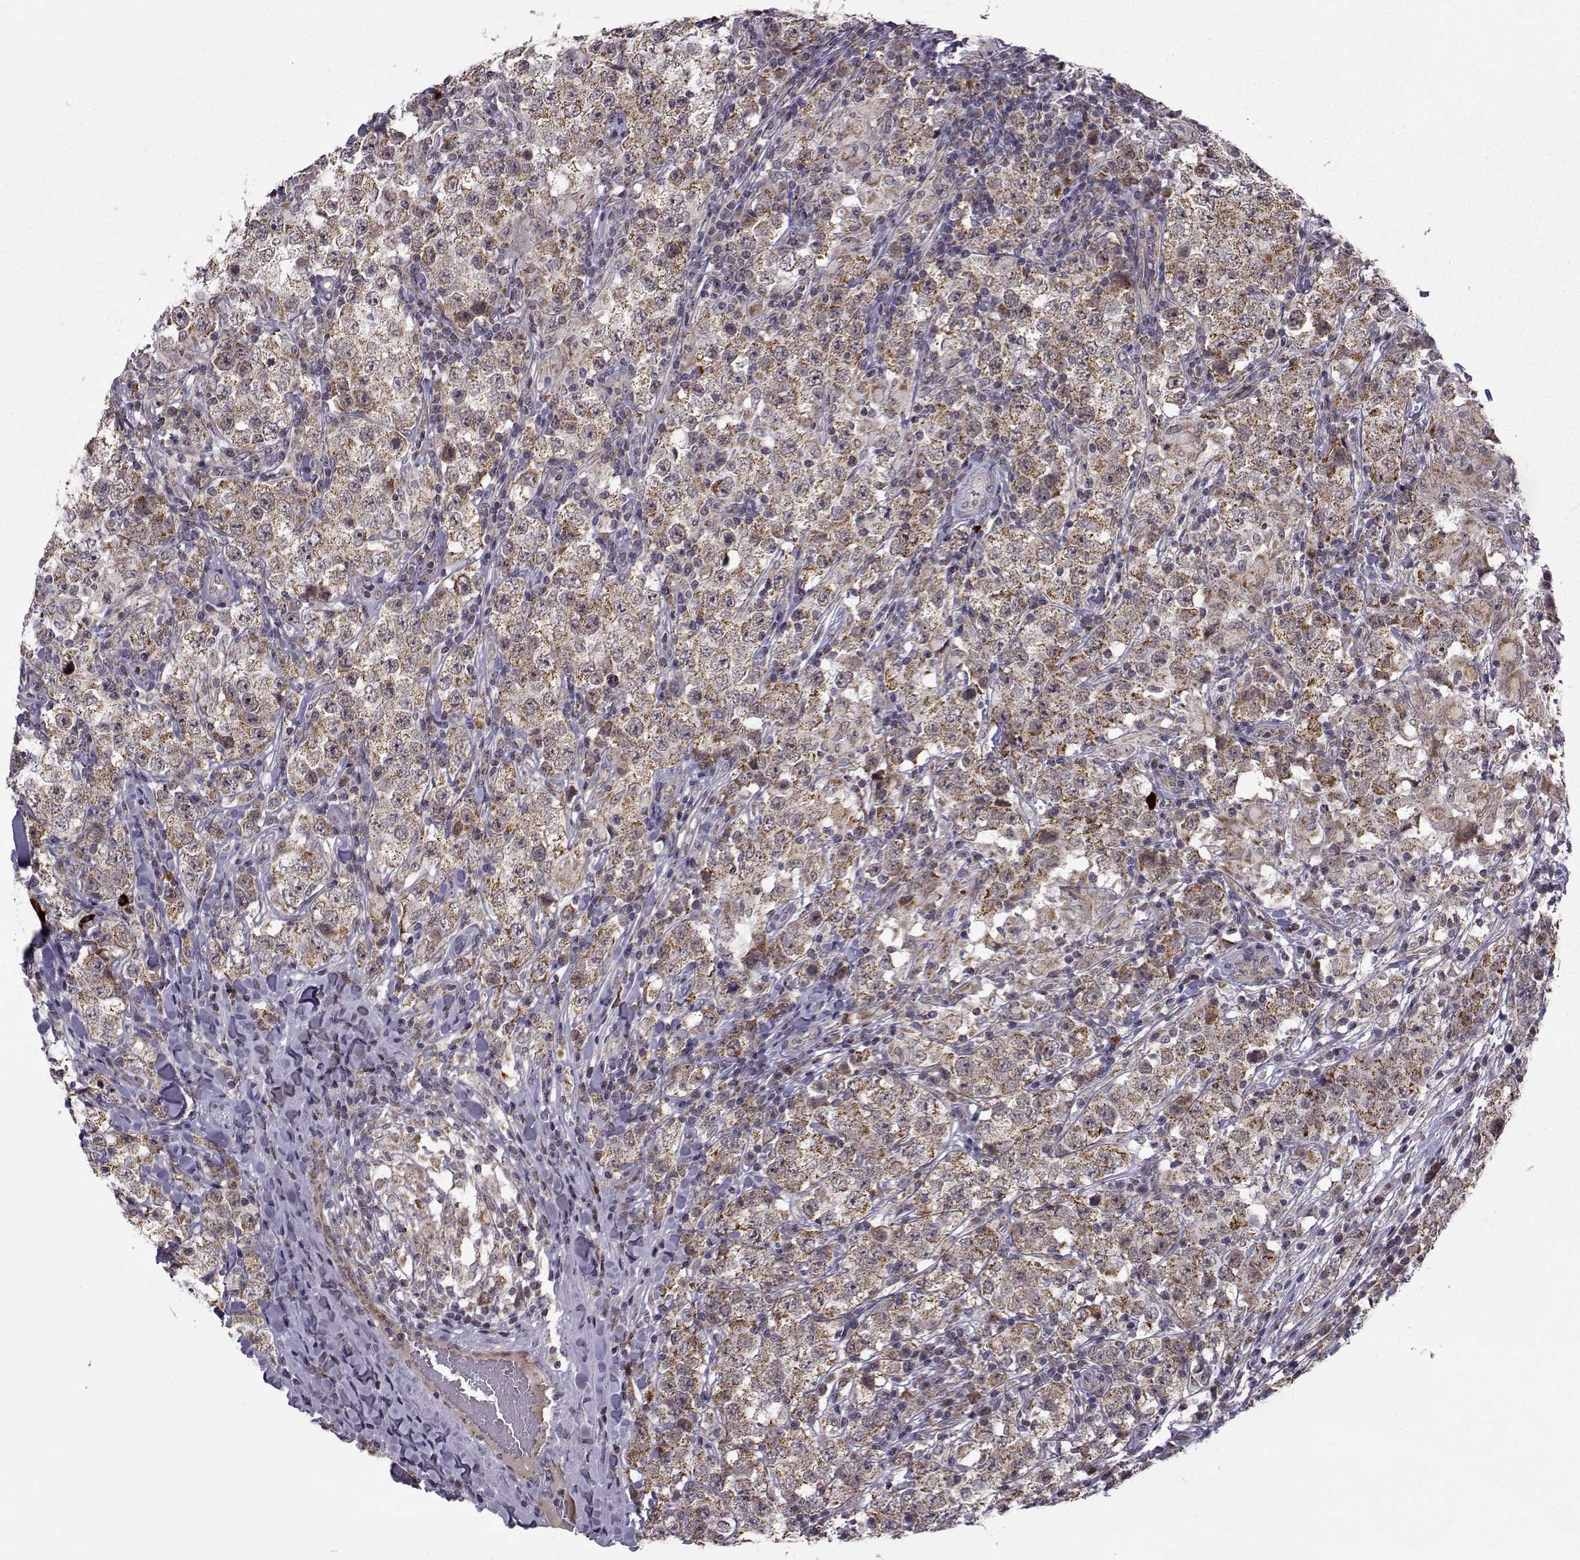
{"staining": {"intensity": "moderate", "quantity": "25%-75%", "location": "cytoplasmic/membranous"}, "tissue": "testis cancer", "cell_type": "Tumor cells", "image_type": "cancer", "snomed": [{"axis": "morphology", "description": "Seminoma, NOS"}, {"axis": "morphology", "description": "Carcinoma, Embryonal, NOS"}, {"axis": "topography", "description": "Testis"}], "caption": "Protein expression analysis of human seminoma (testis) reveals moderate cytoplasmic/membranous expression in about 25%-75% of tumor cells.", "gene": "NECAB3", "patient": {"sex": "male", "age": 41}}